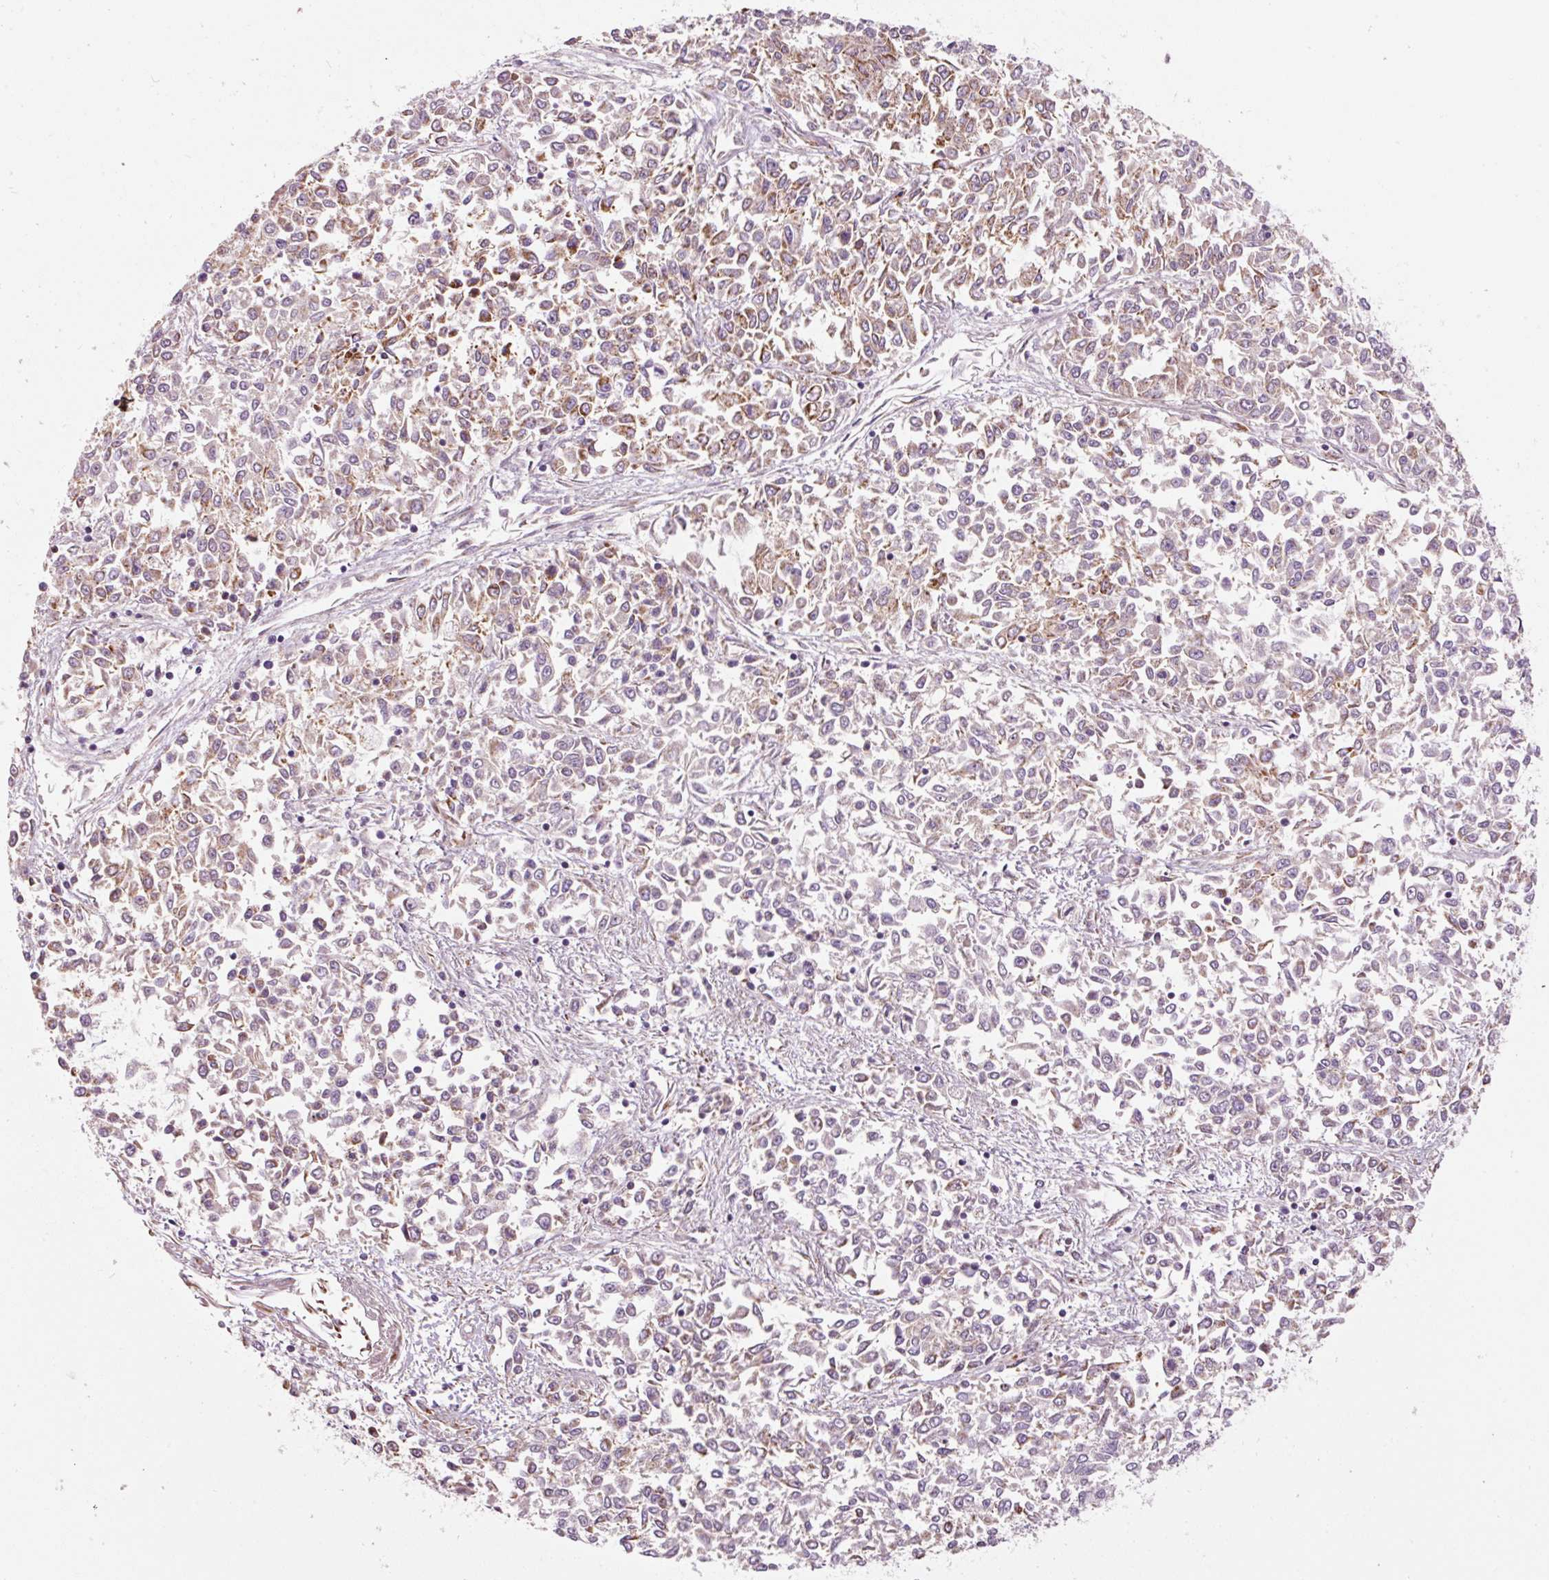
{"staining": {"intensity": "moderate", "quantity": "25%-75%", "location": "cytoplasmic/membranous"}, "tissue": "endometrial cancer", "cell_type": "Tumor cells", "image_type": "cancer", "snomed": [{"axis": "morphology", "description": "Adenocarcinoma, NOS"}, {"axis": "topography", "description": "Endometrium"}], "caption": "A medium amount of moderate cytoplasmic/membranous staining is appreciated in approximately 25%-75% of tumor cells in endometrial cancer (adenocarcinoma) tissue. (DAB (3,3'-diaminobenzidine) IHC with brightfield microscopy, high magnification).", "gene": "NDUFB4", "patient": {"sex": "female", "age": 50}}